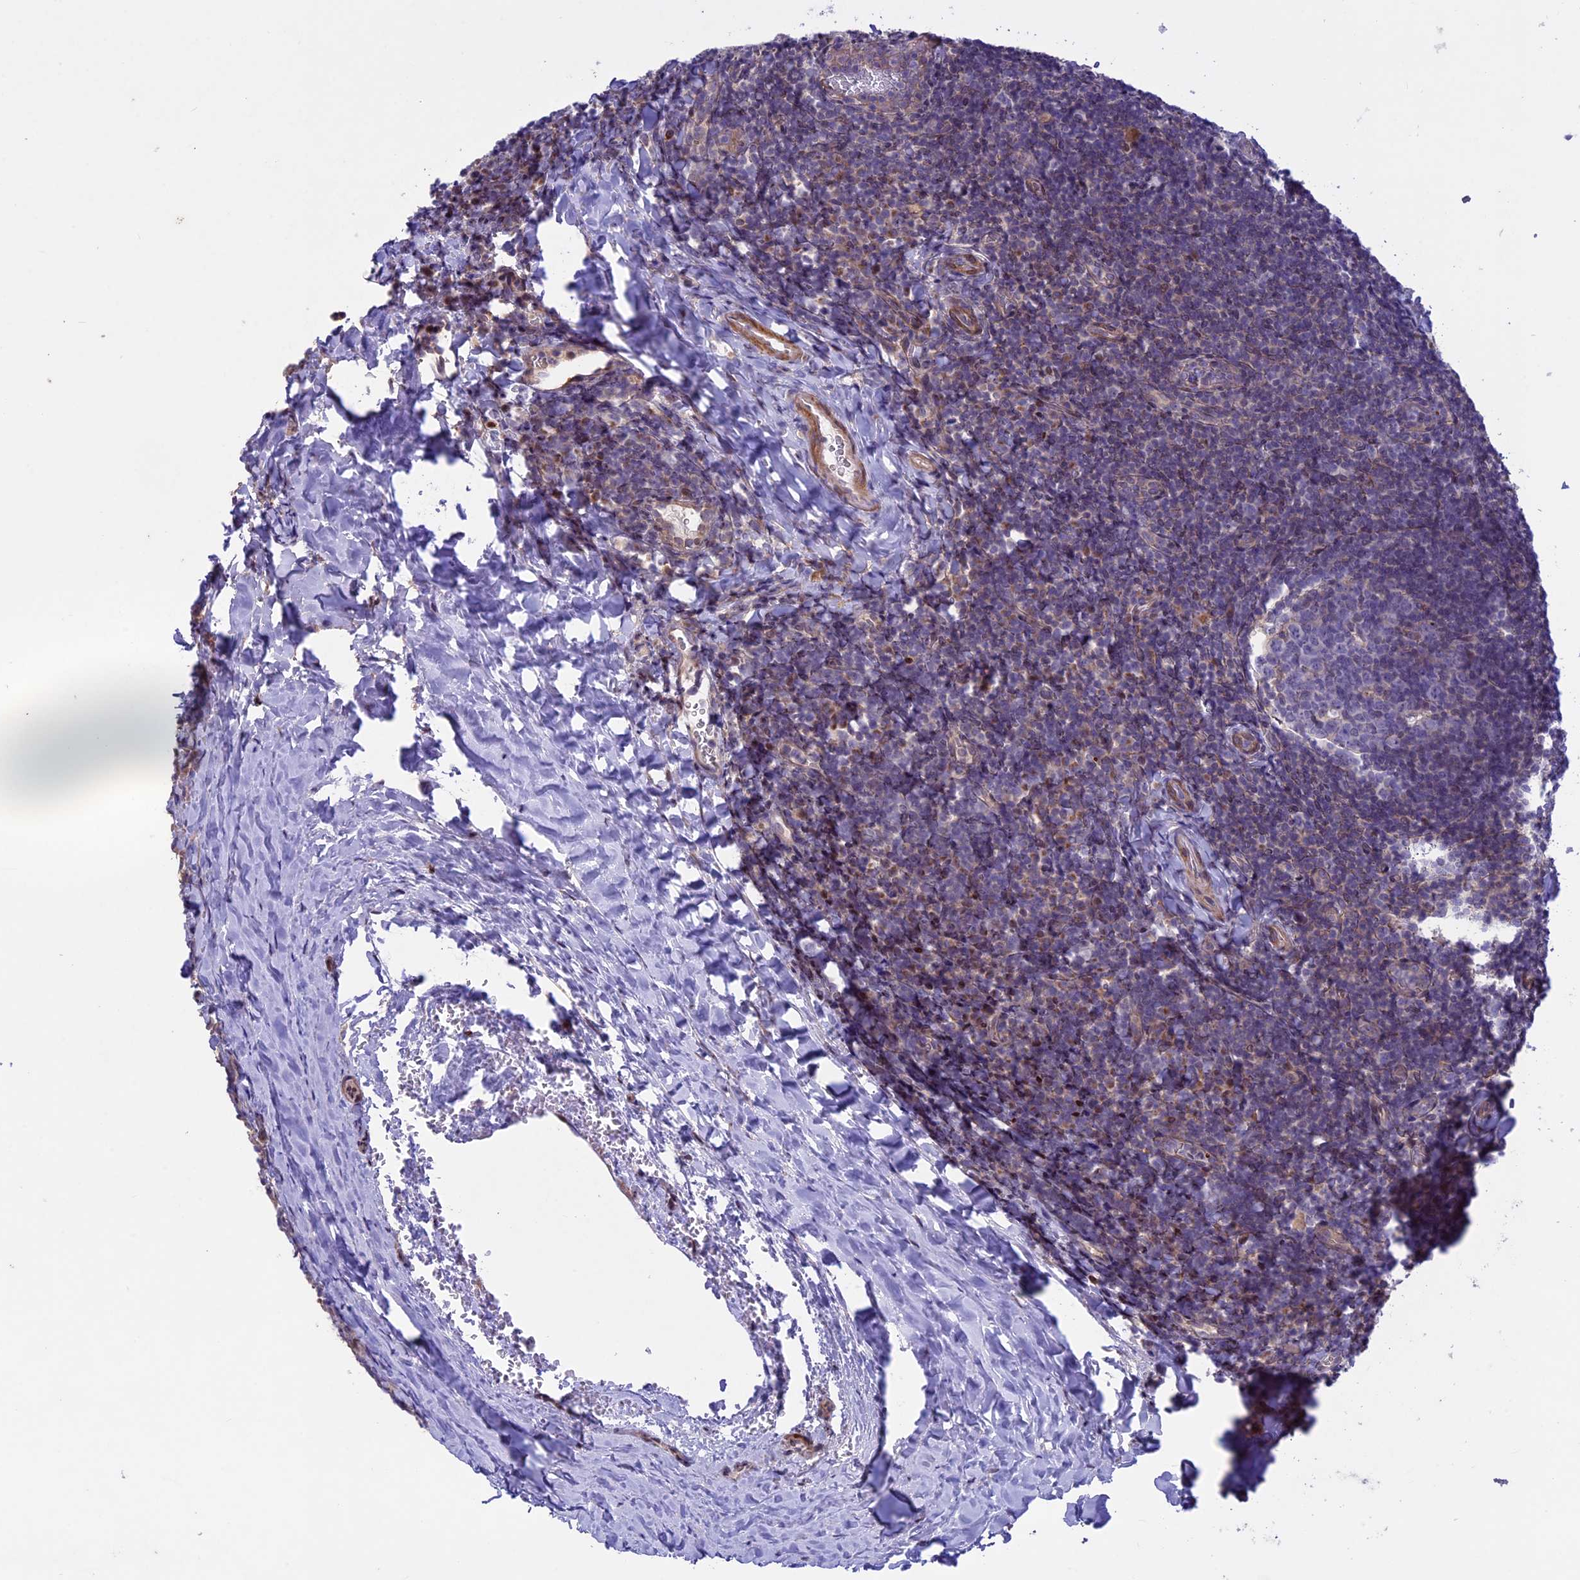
{"staining": {"intensity": "negative", "quantity": "none", "location": "none"}, "tissue": "tonsil", "cell_type": "Germinal center cells", "image_type": "normal", "snomed": [{"axis": "morphology", "description": "Normal tissue, NOS"}, {"axis": "topography", "description": "Tonsil"}], "caption": "A high-resolution photomicrograph shows immunohistochemistry staining of unremarkable tonsil, which demonstrates no significant expression in germinal center cells.", "gene": "MAN2C1", "patient": {"sex": "male", "age": 17}}